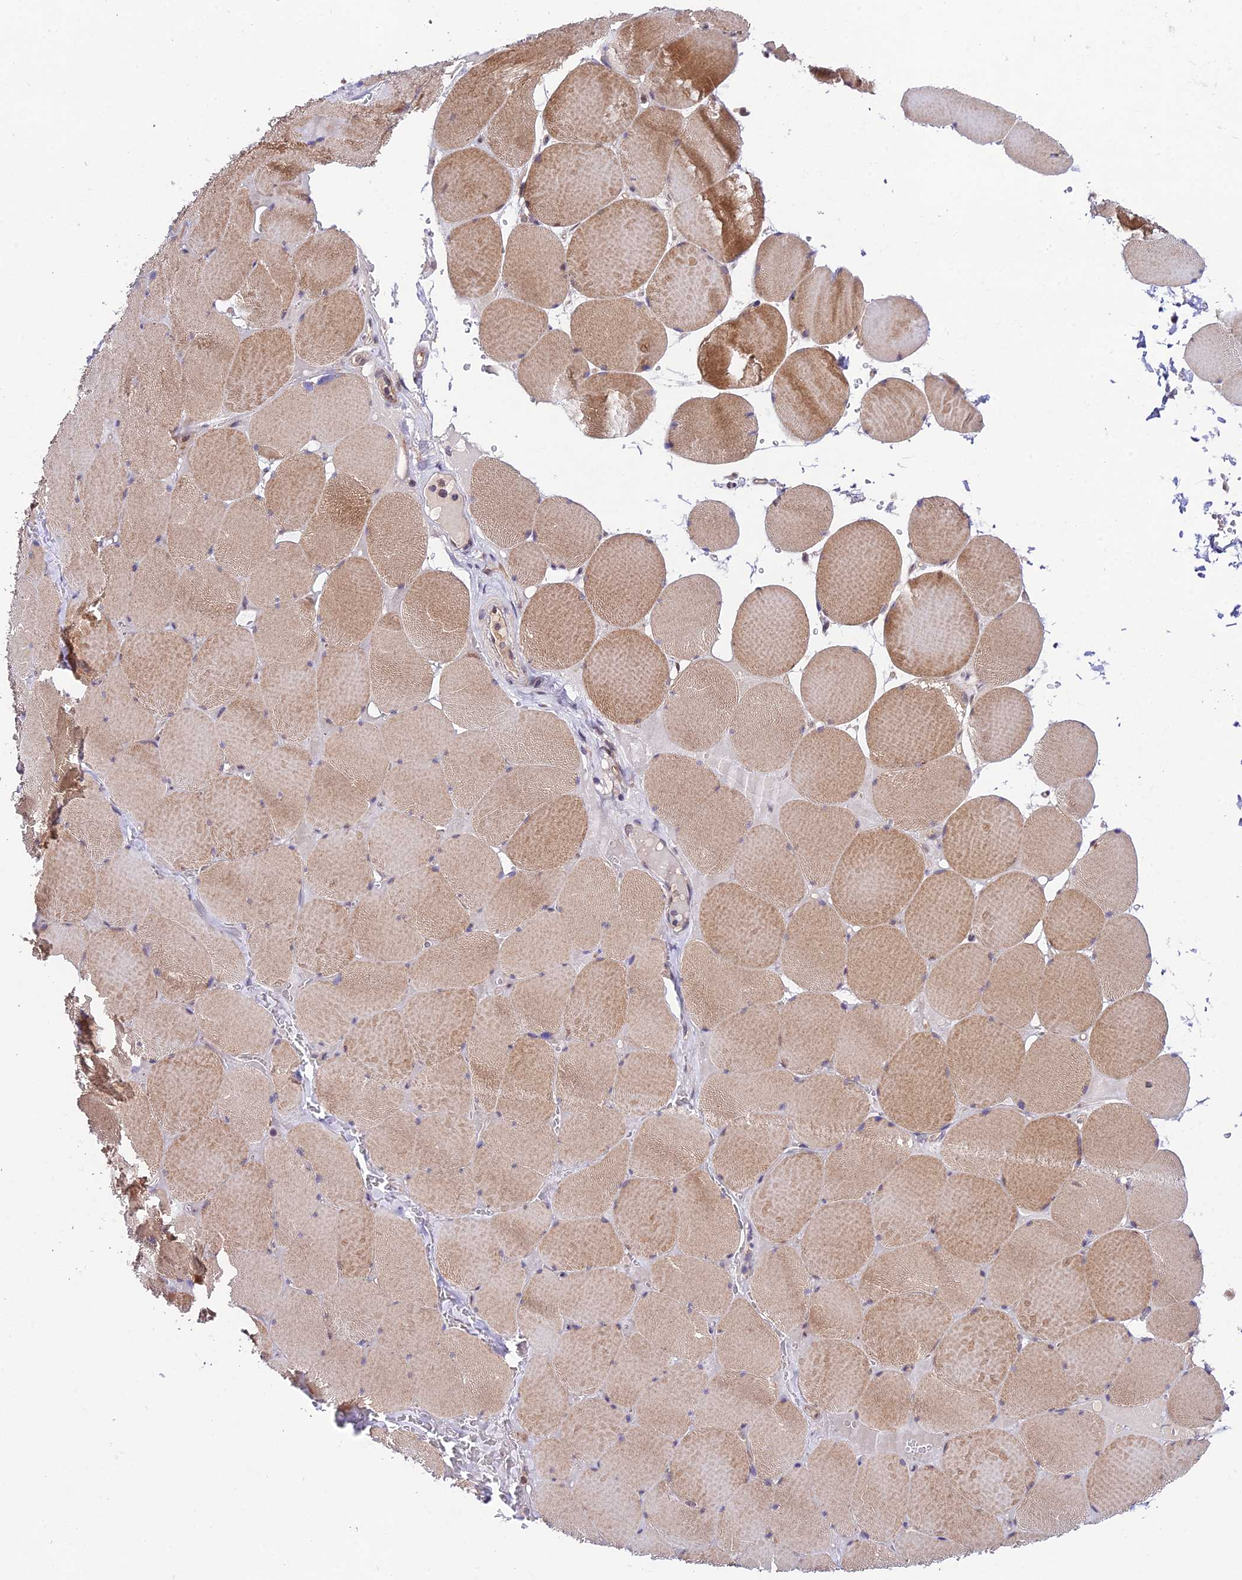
{"staining": {"intensity": "moderate", "quantity": ">75%", "location": "cytoplasmic/membranous"}, "tissue": "skeletal muscle", "cell_type": "Myocytes", "image_type": "normal", "snomed": [{"axis": "morphology", "description": "Normal tissue, NOS"}, {"axis": "topography", "description": "Skeletal muscle"}, {"axis": "topography", "description": "Head-Neck"}], "caption": "A brown stain shows moderate cytoplasmic/membranous staining of a protein in myocytes of unremarkable skeletal muscle. The staining is performed using DAB brown chromogen to label protein expression. The nuclei are counter-stained blue using hematoxylin.", "gene": "TRIM40", "patient": {"sex": "male", "age": 66}}